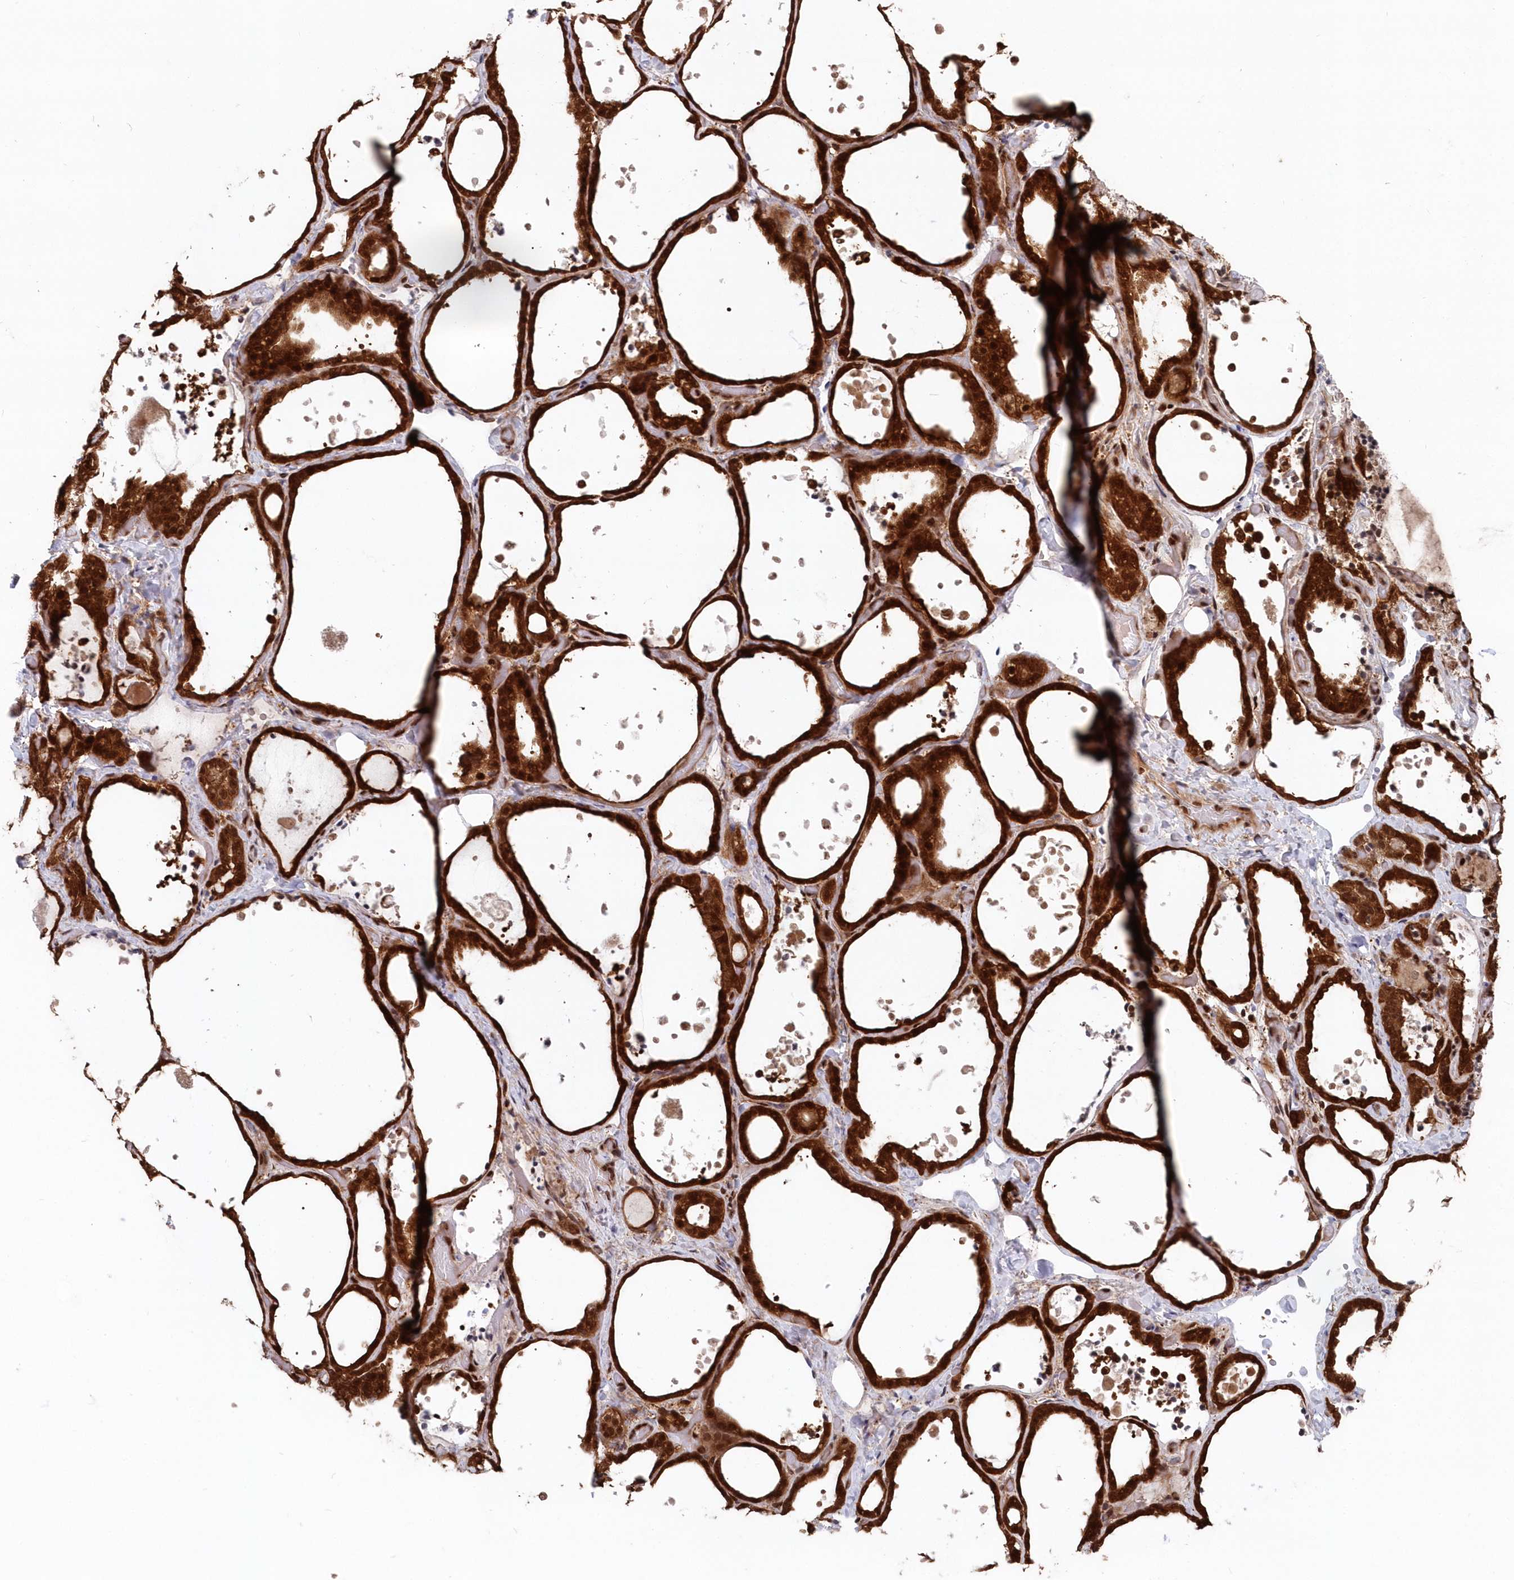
{"staining": {"intensity": "strong", "quantity": ">75%", "location": "cytoplasmic/membranous,nuclear"}, "tissue": "thyroid gland", "cell_type": "Glandular cells", "image_type": "normal", "snomed": [{"axis": "morphology", "description": "Normal tissue, NOS"}, {"axis": "topography", "description": "Thyroid gland"}], "caption": "IHC of unremarkable thyroid gland displays high levels of strong cytoplasmic/membranous,nuclear expression in approximately >75% of glandular cells.", "gene": "ABHD14B", "patient": {"sex": "female", "age": 44}}